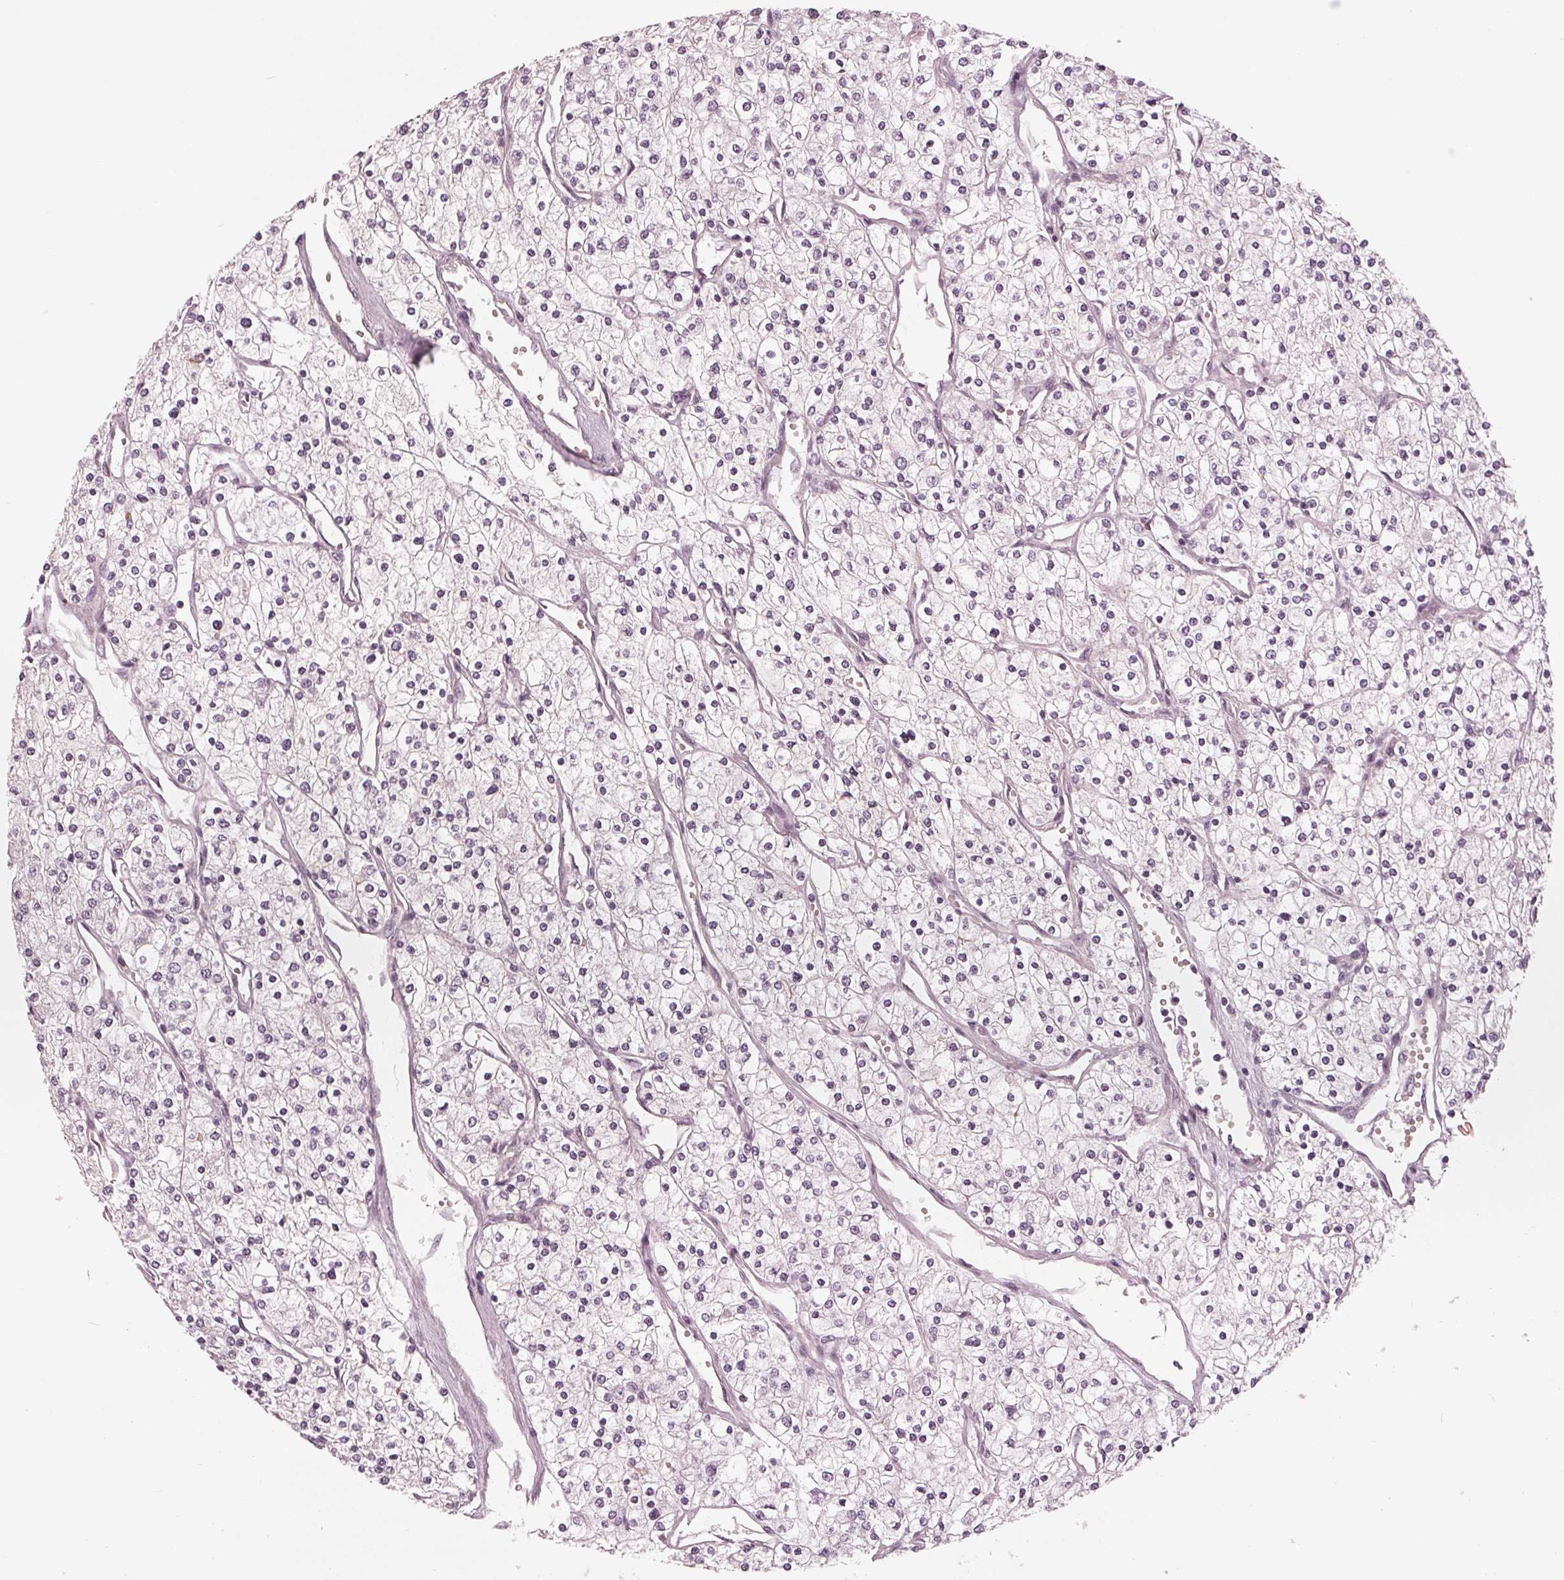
{"staining": {"intensity": "negative", "quantity": "none", "location": "none"}, "tissue": "renal cancer", "cell_type": "Tumor cells", "image_type": "cancer", "snomed": [{"axis": "morphology", "description": "Adenocarcinoma, NOS"}, {"axis": "topography", "description": "Kidney"}], "caption": "High power microscopy photomicrograph of an immunohistochemistry photomicrograph of renal cancer (adenocarcinoma), revealing no significant staining in tumor cells.", "gene": "DNMT3L", "patient": {"sex": "male", "age": 80}}